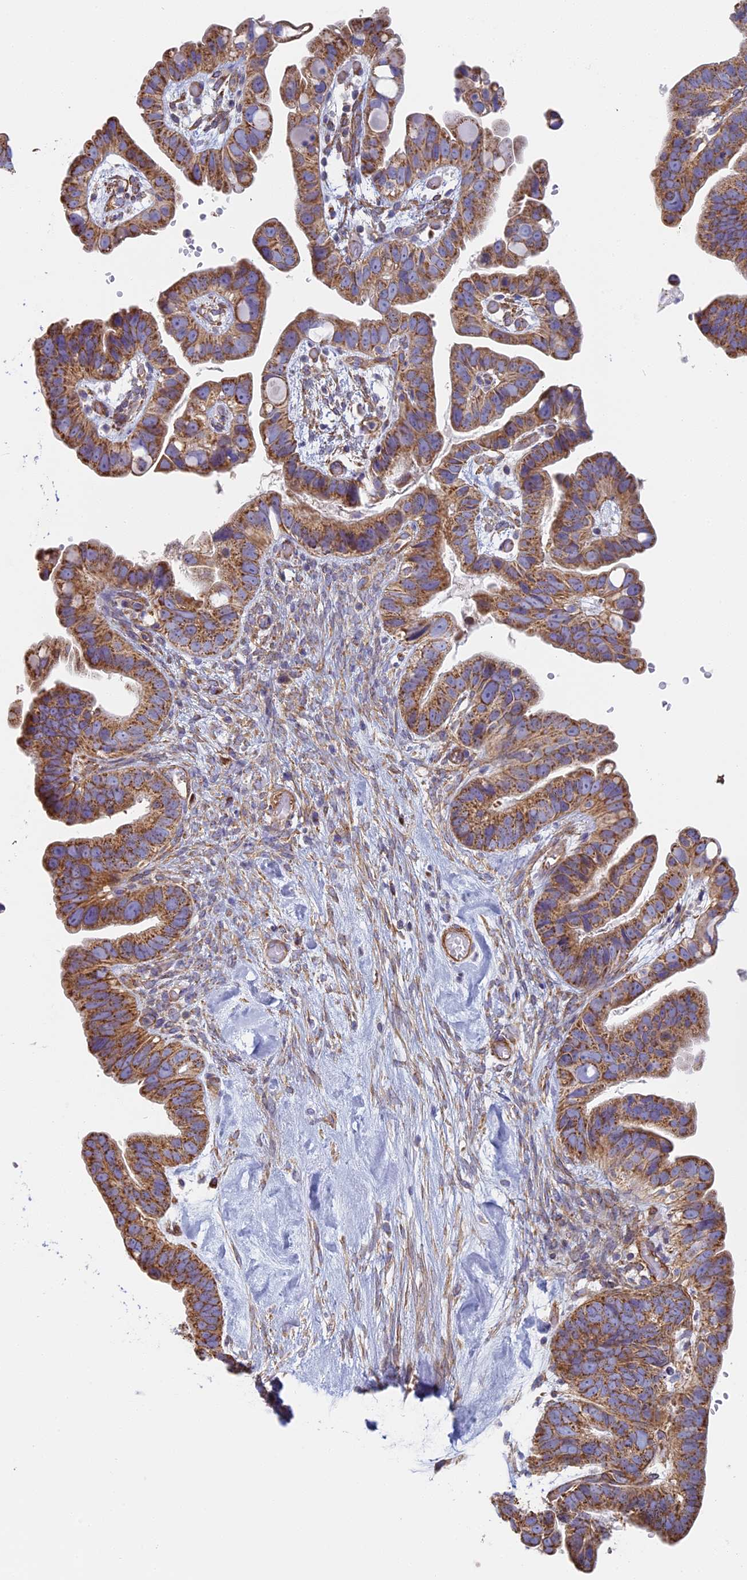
{"staining": {"intensity": "moderate", "quantity": ">75%", "location": "cytoplasmic/membranous"}, "tissue": "ovarian cancer", "cell_type": "Tumor cells", "image_type": "cancer", "snomed": [{"axis": "morphology", "description": "Cystadenocarcinoma, serous, NOS"}, {"axis": "topography", "description": "Ovary"}], "caption": "Immunohistochemical staining of human ovarian serous cystadenocarcinoma reveals medium levels of moderate cytoplasmic/membranous protein staining in about >75% of tumor cells.", "gene": "DDA1", "patient": {"sex": "female", "age": 56}}